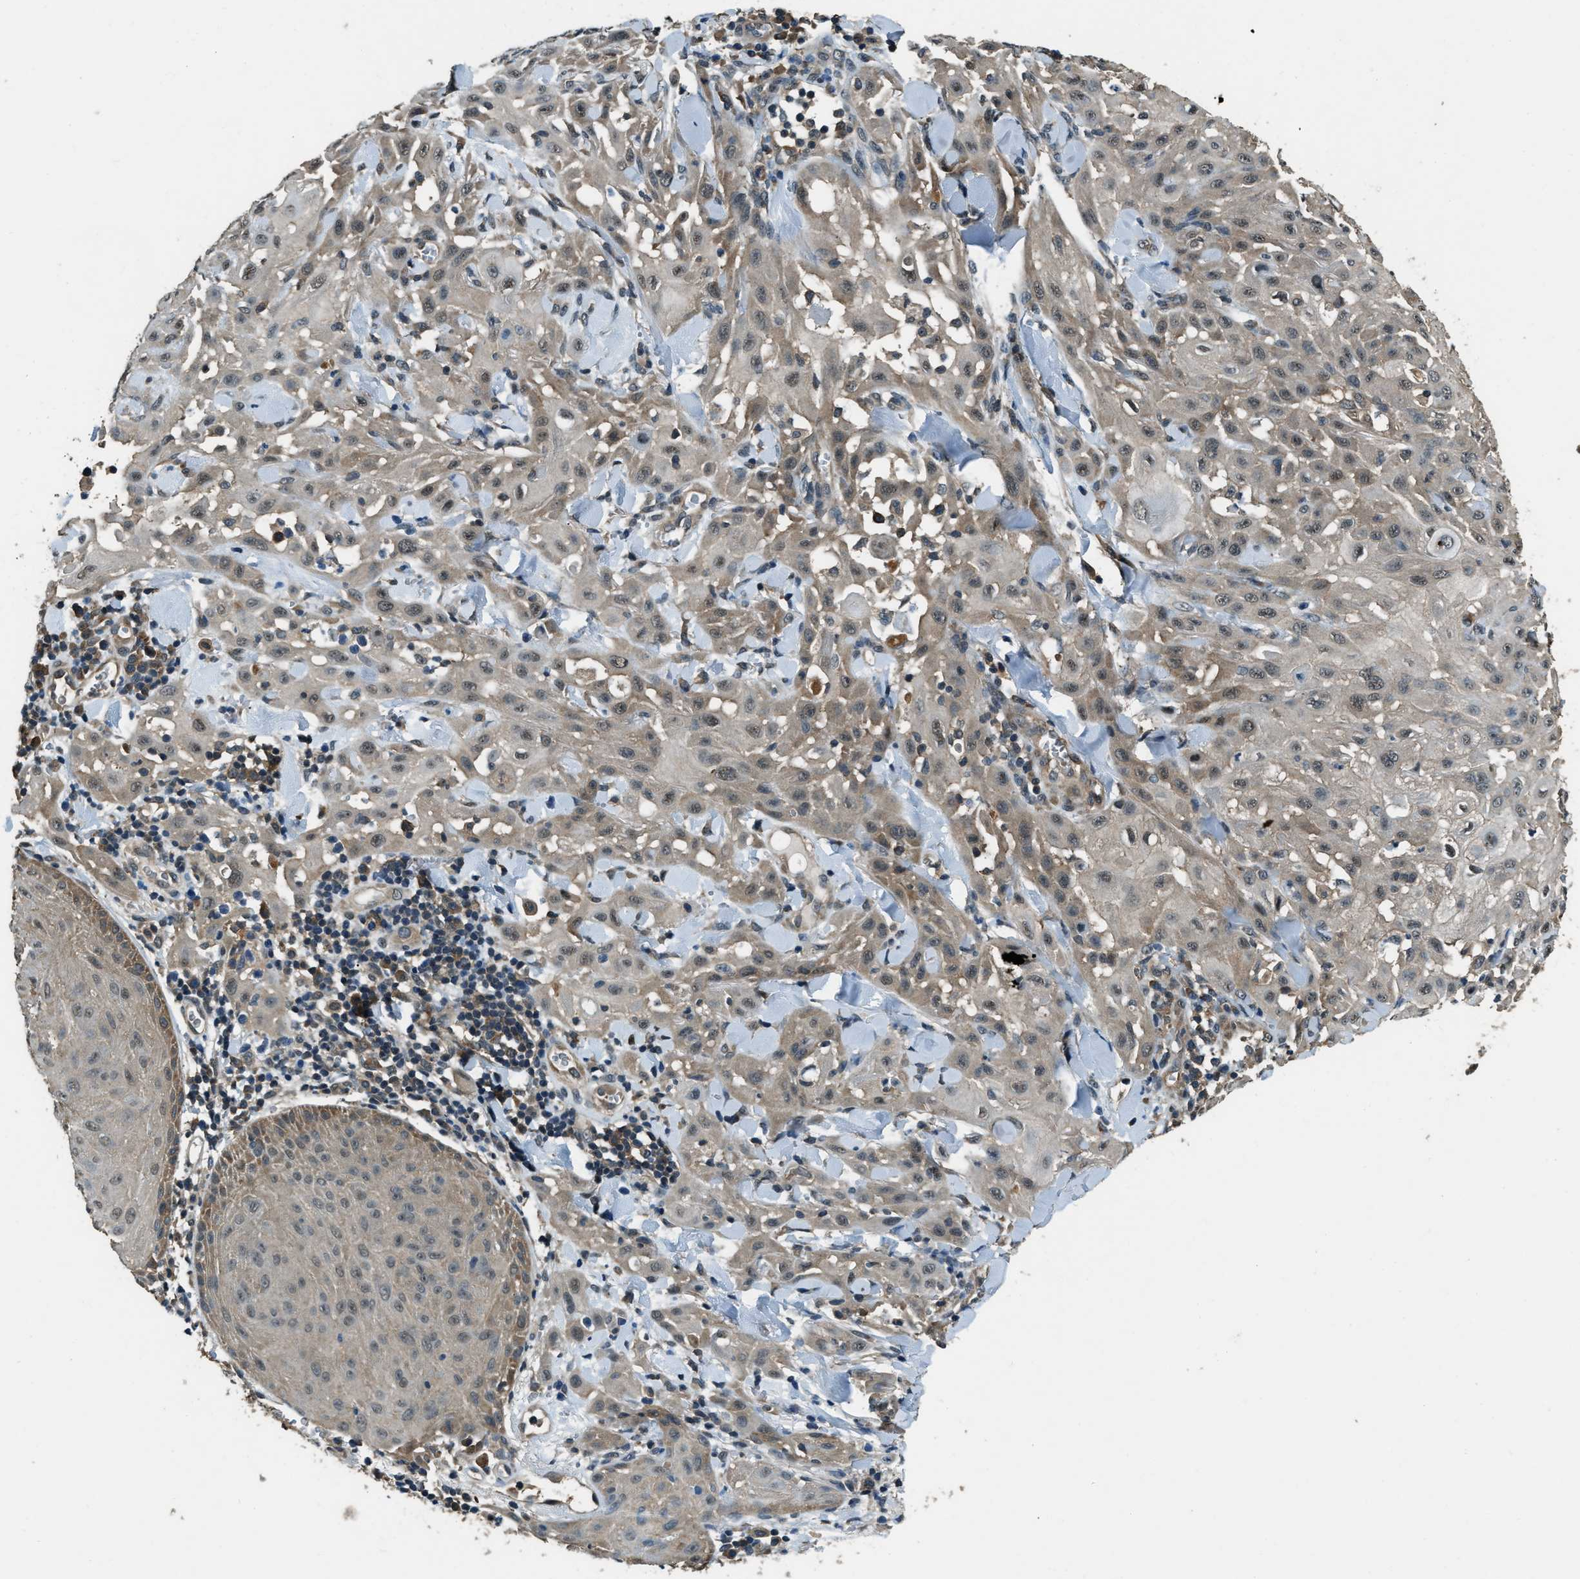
{"staining": {"intensity": "weak", "quantity": ">75%", "location": "cytoplasmic/membranous"}, "tissue": "skin cancer", "cell_type": "Tumor cells", "image_type": "cancer", "snomed": [{"axis": "morphology", "description": "Squamous cell carcinoma, NOS"}, {"axis": "topography", "description": "Skin"}], "caption": "Immunohistochemical staining of human skin cancer exhibits low levels of weak cytoplasmic/membranous protein expression in about >75% of tumor cells. Ihc stains the protein of interest in brown and the nuclei are stained blue.", "gene": "NUDCD3", "patient": {"sex": "male", "age": 24}}